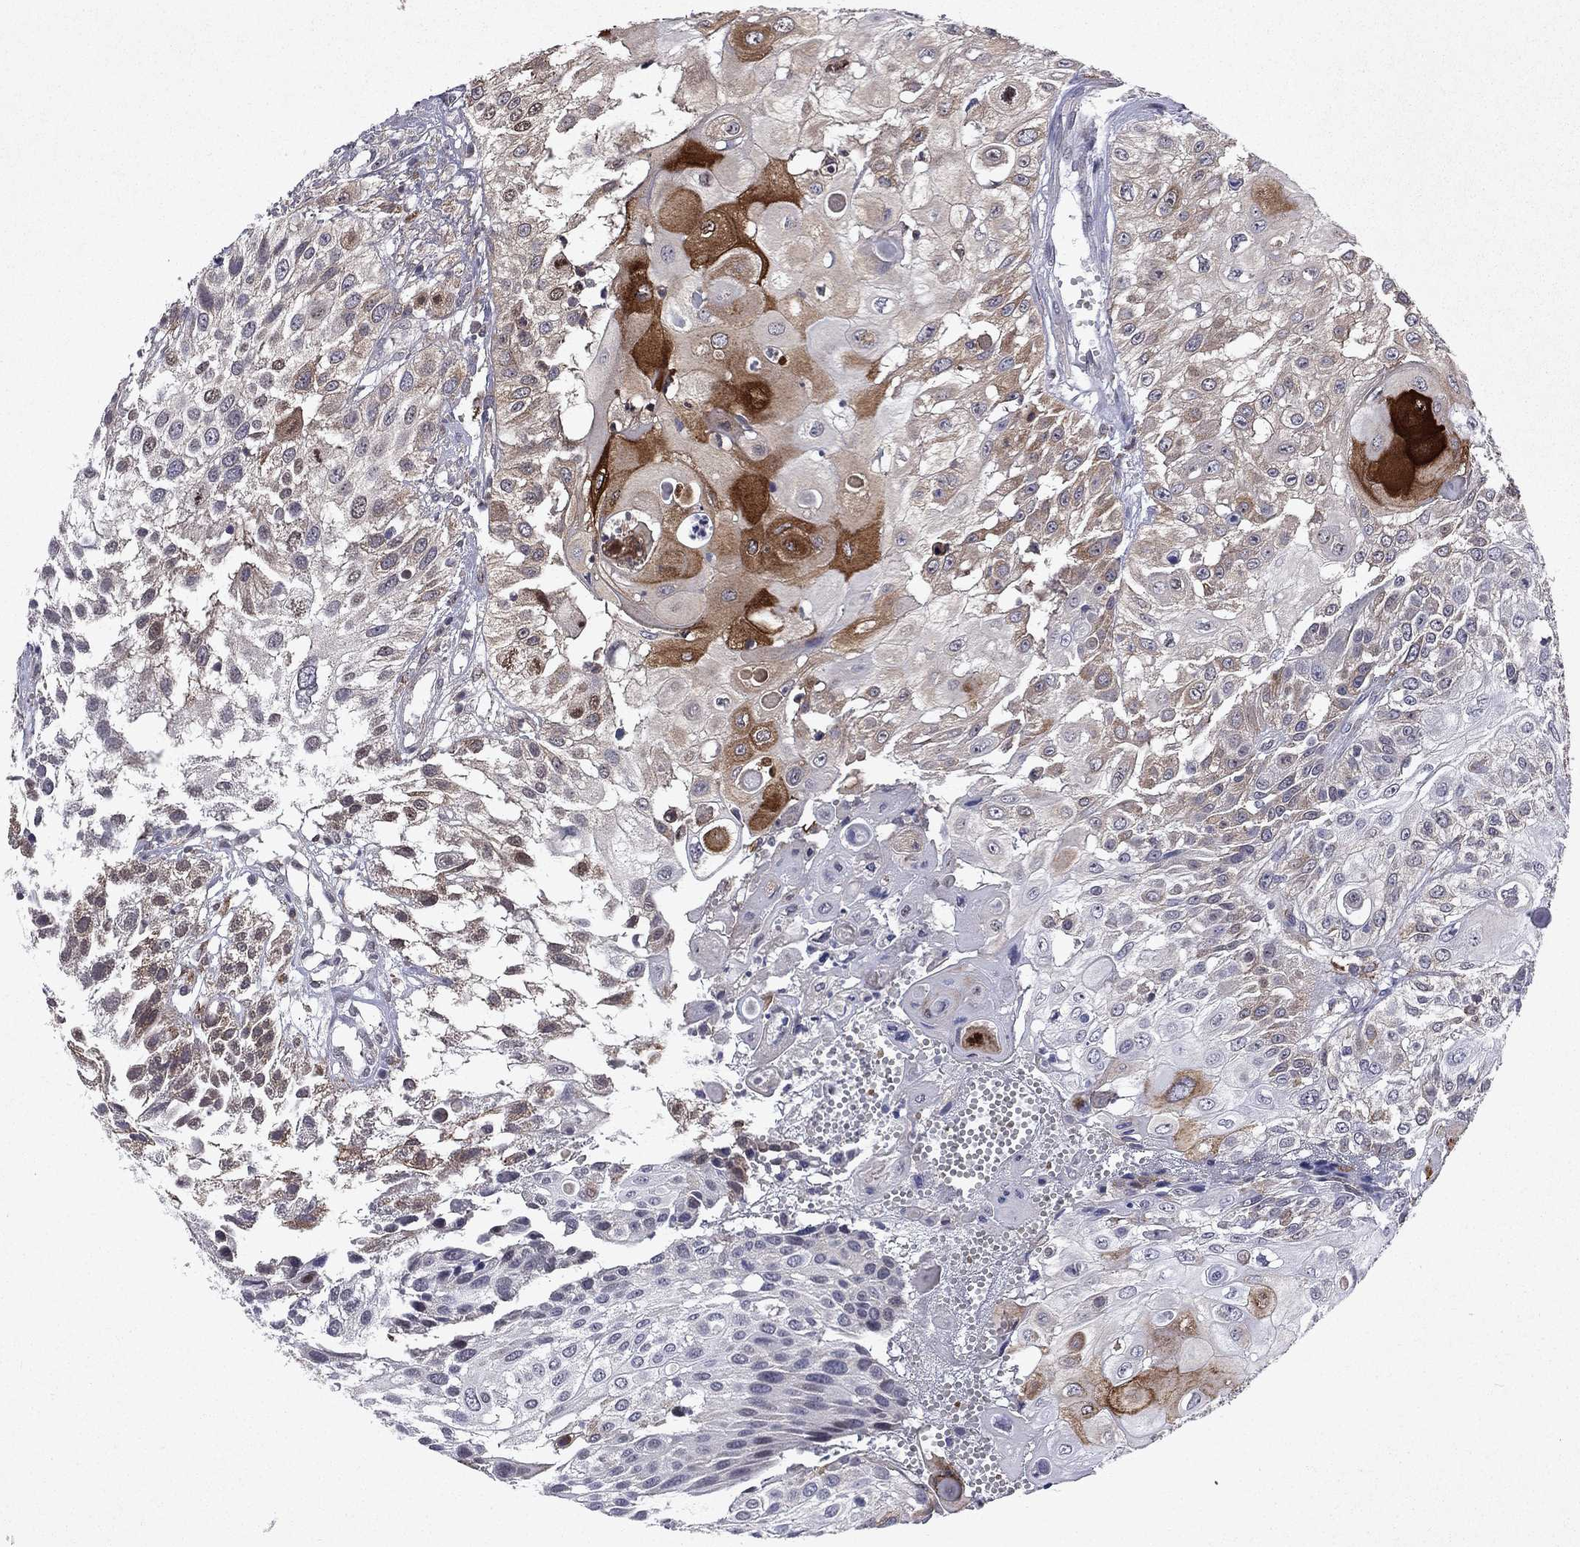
{"staining": {"intensity": "strong", "quantity": "<25%", "location": "cytoplasmic/membranous"}, "tissue": "urothelial cancer", "cell_type": "Tumor cells", "image_type": "cancer", "snomed": [{"axis": "morphology", "description": "Urothelial carcinoma, High grade"}, {"axis": "topography", "description": "Urinary bladder"}], "caption": "IHC histopathology image of high-grade urothelial carcinoma stained for a protein (brown), which displays medium levels of strong cytoplasmic/membranous positivity in approximately <25% of tumor cells.", "gene": "ECM1", "patient": {"sex": "female", "age": 79}}